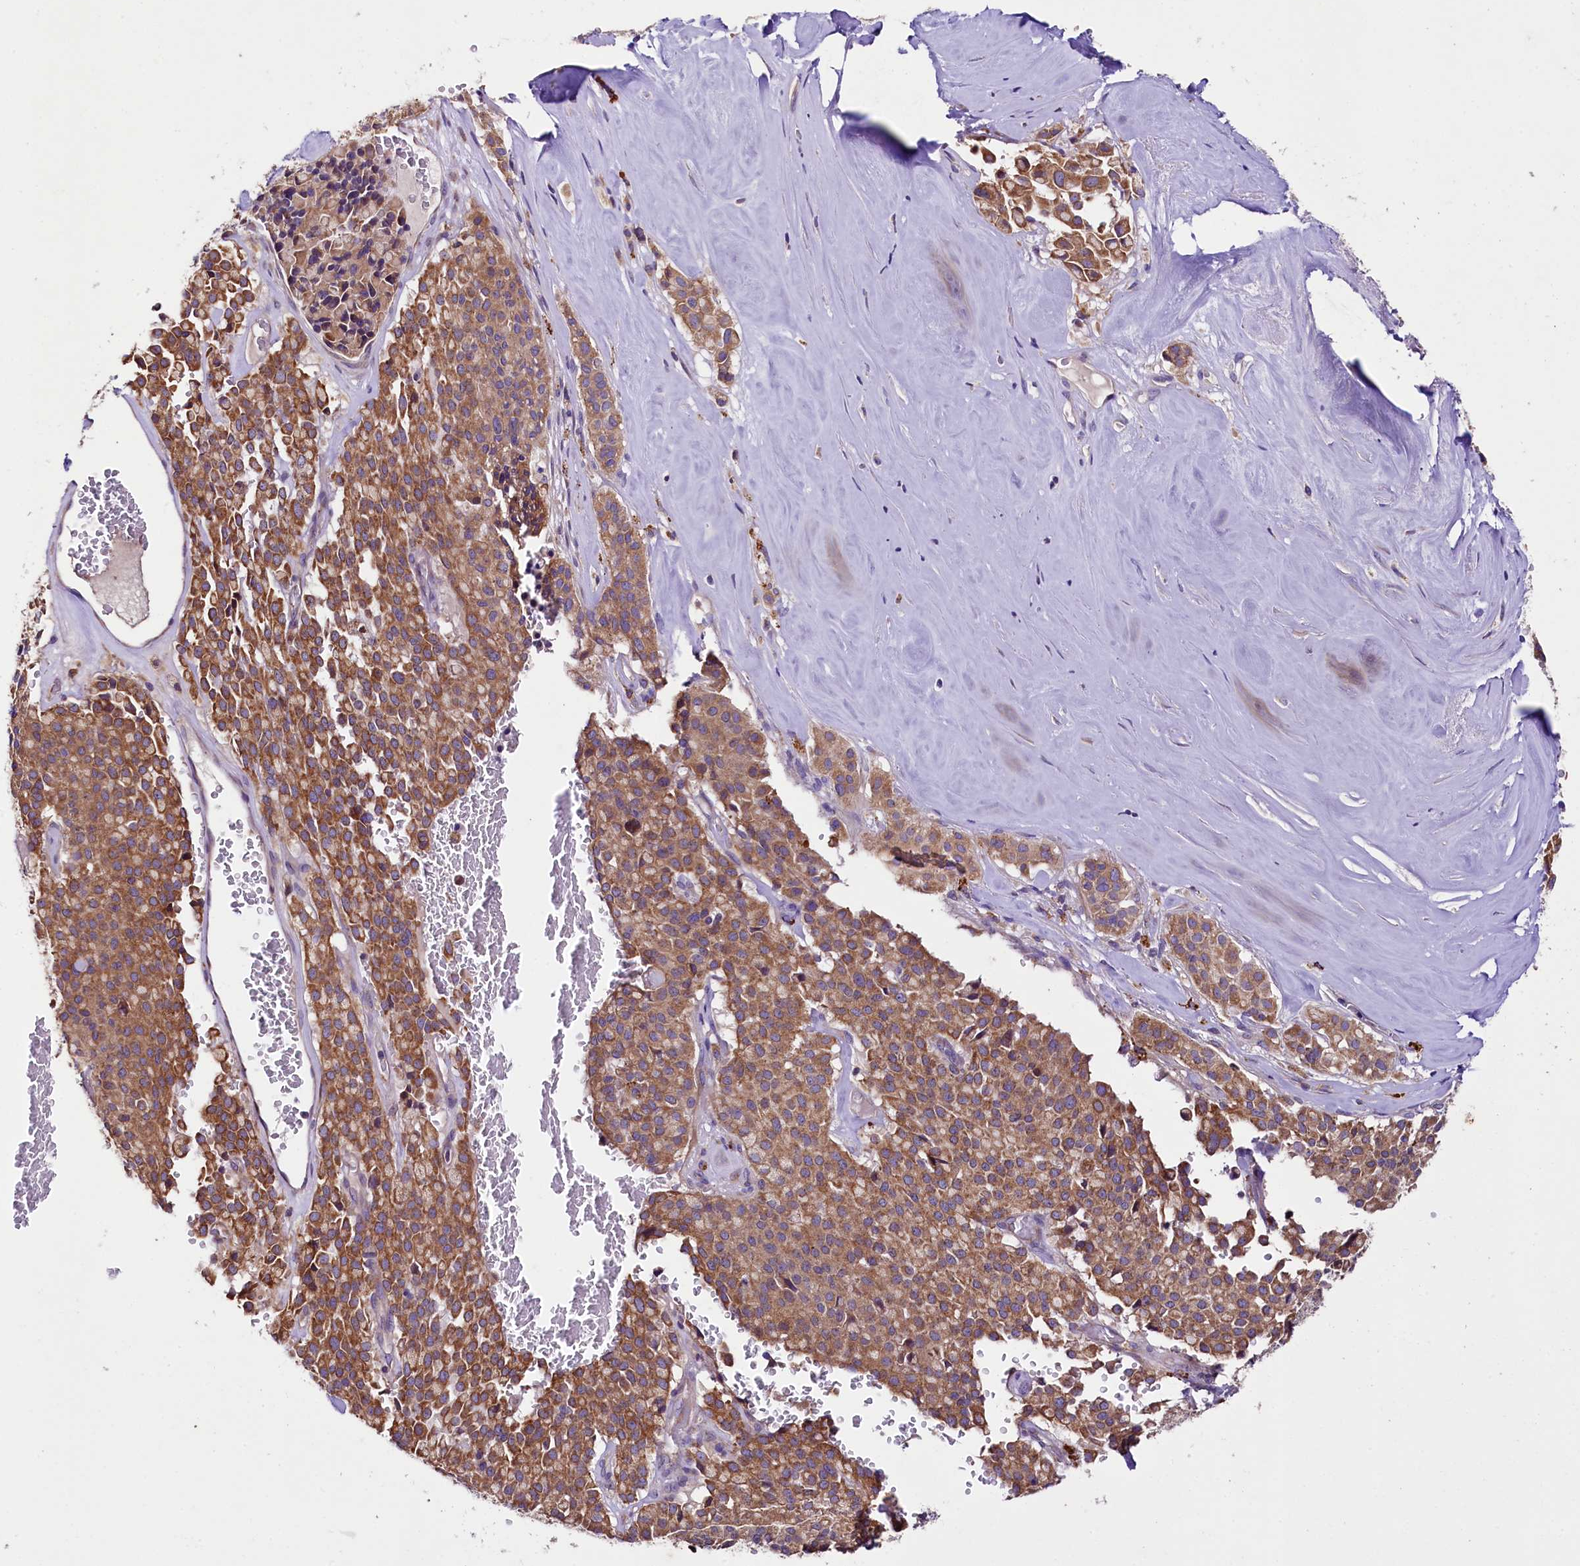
{"staining": {"intensity": "strong", "quantity": ">75%", "location": "cytoplasmic/membranous"}, "tissue": "pancreatic cancer", "cell_type": "Tumor cells", "image_type": "cancer", "snomed": [{"axis": "morphology", "description": "Adenocarcinoma, NOS"}, {"axis": "topography", "description": "Pancreas"}], "caption": "IHC of pancreatic adenocarcinoma exhibits high levels of strong cytoplasmic/membranous staining in about >75% of tumor cells. (DAB IHC with brightfield microscopy, high magnification).", "gene": "SACM1L", "patient": {"sex": "male", "age": 65}}